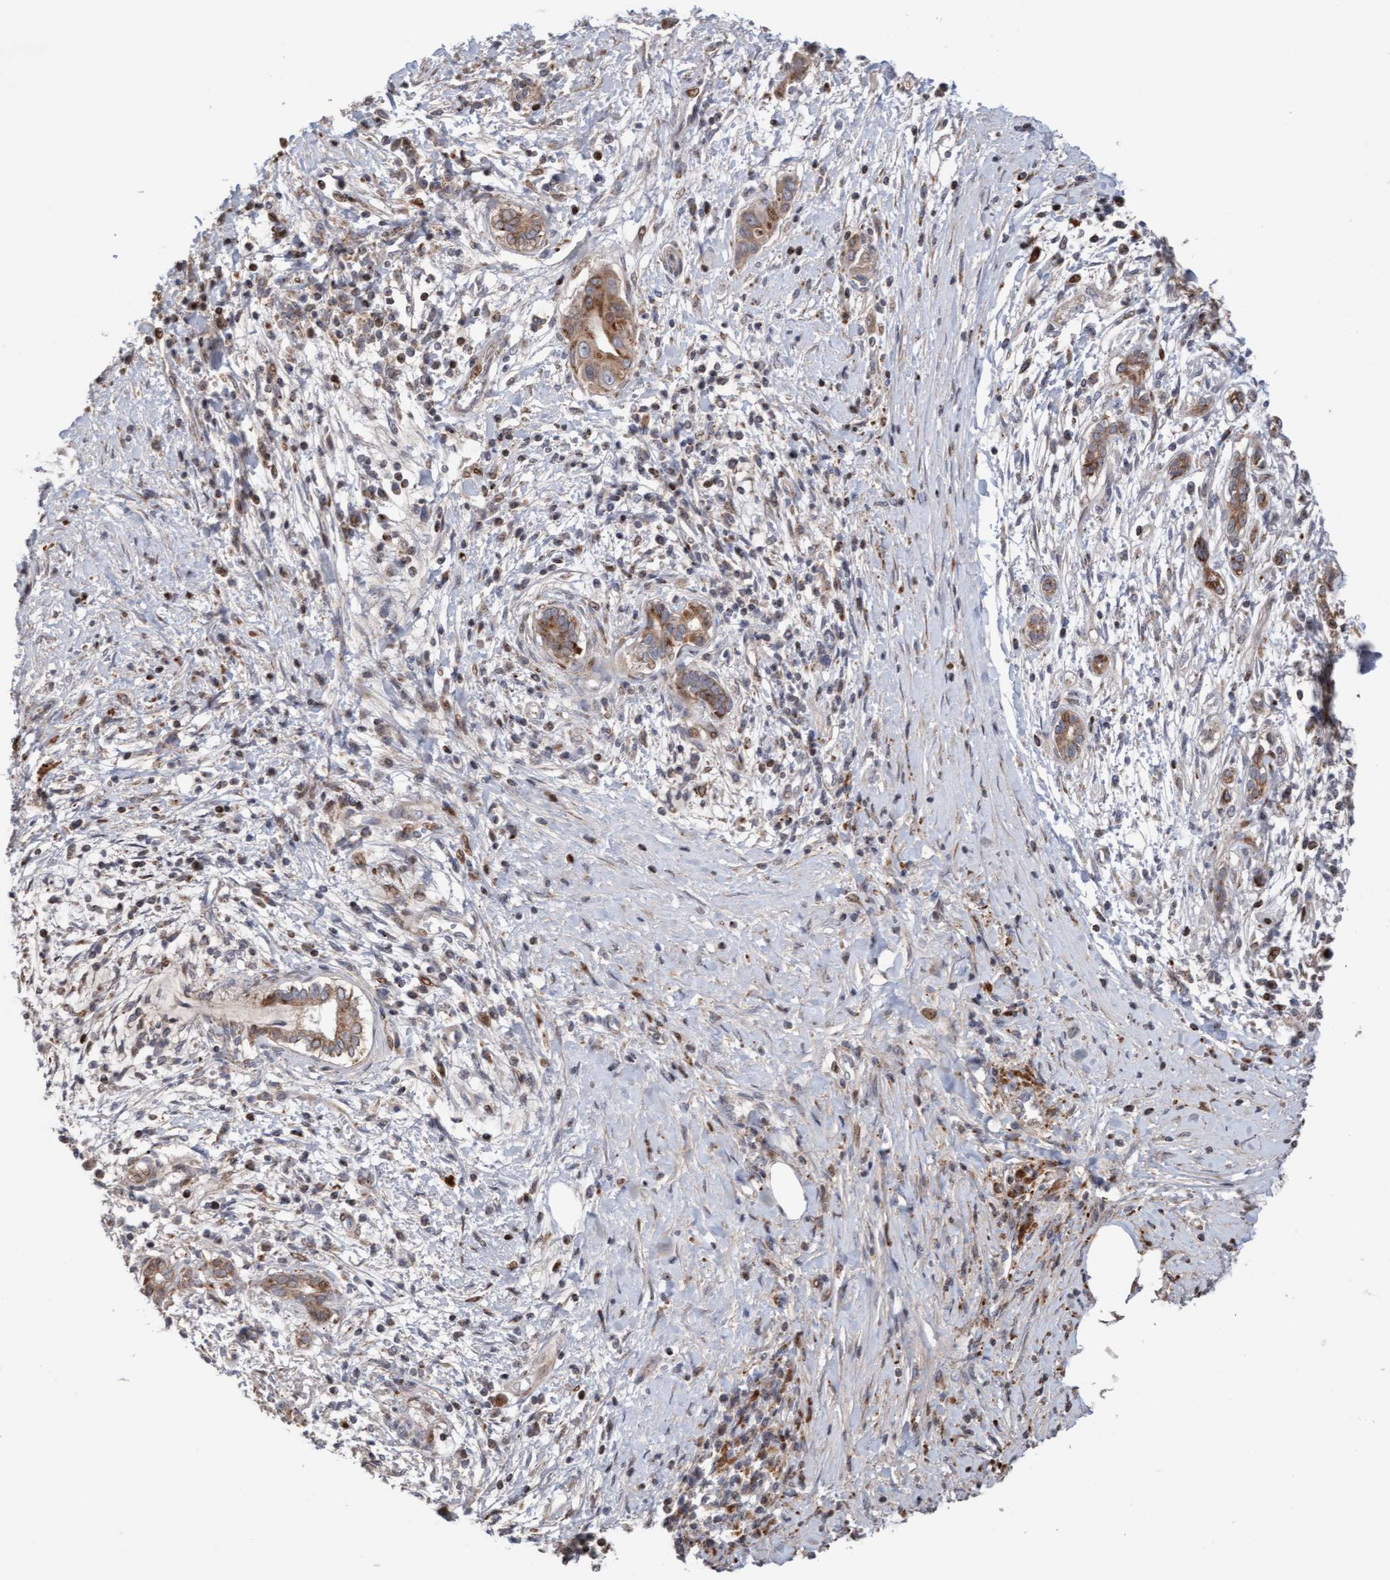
{"staining": {"intensity": "moderate", "quantity": ">75%", "location": "cytoplasmic/membranous"}, "tissue": "pancreatic cancer", "cell_type": "Tumor cells", "image_type": "cancer", "snomed": [{"axis": "morphology", "description": "Adenocarcinoma, NOS"}, {"axis": "topography", "description": "Pancreas"}], "caption": "Immunohistochemistry (IHC) micrograph of adenocarcinoma (pancreatic) stained for a protein (brown), which exhibits medium levels of moderate cytoplasmic/membranous expression in approximately >75% of tumor cells.", "gene": "PECR", "patient": {"sex": "male", "age": 58}}